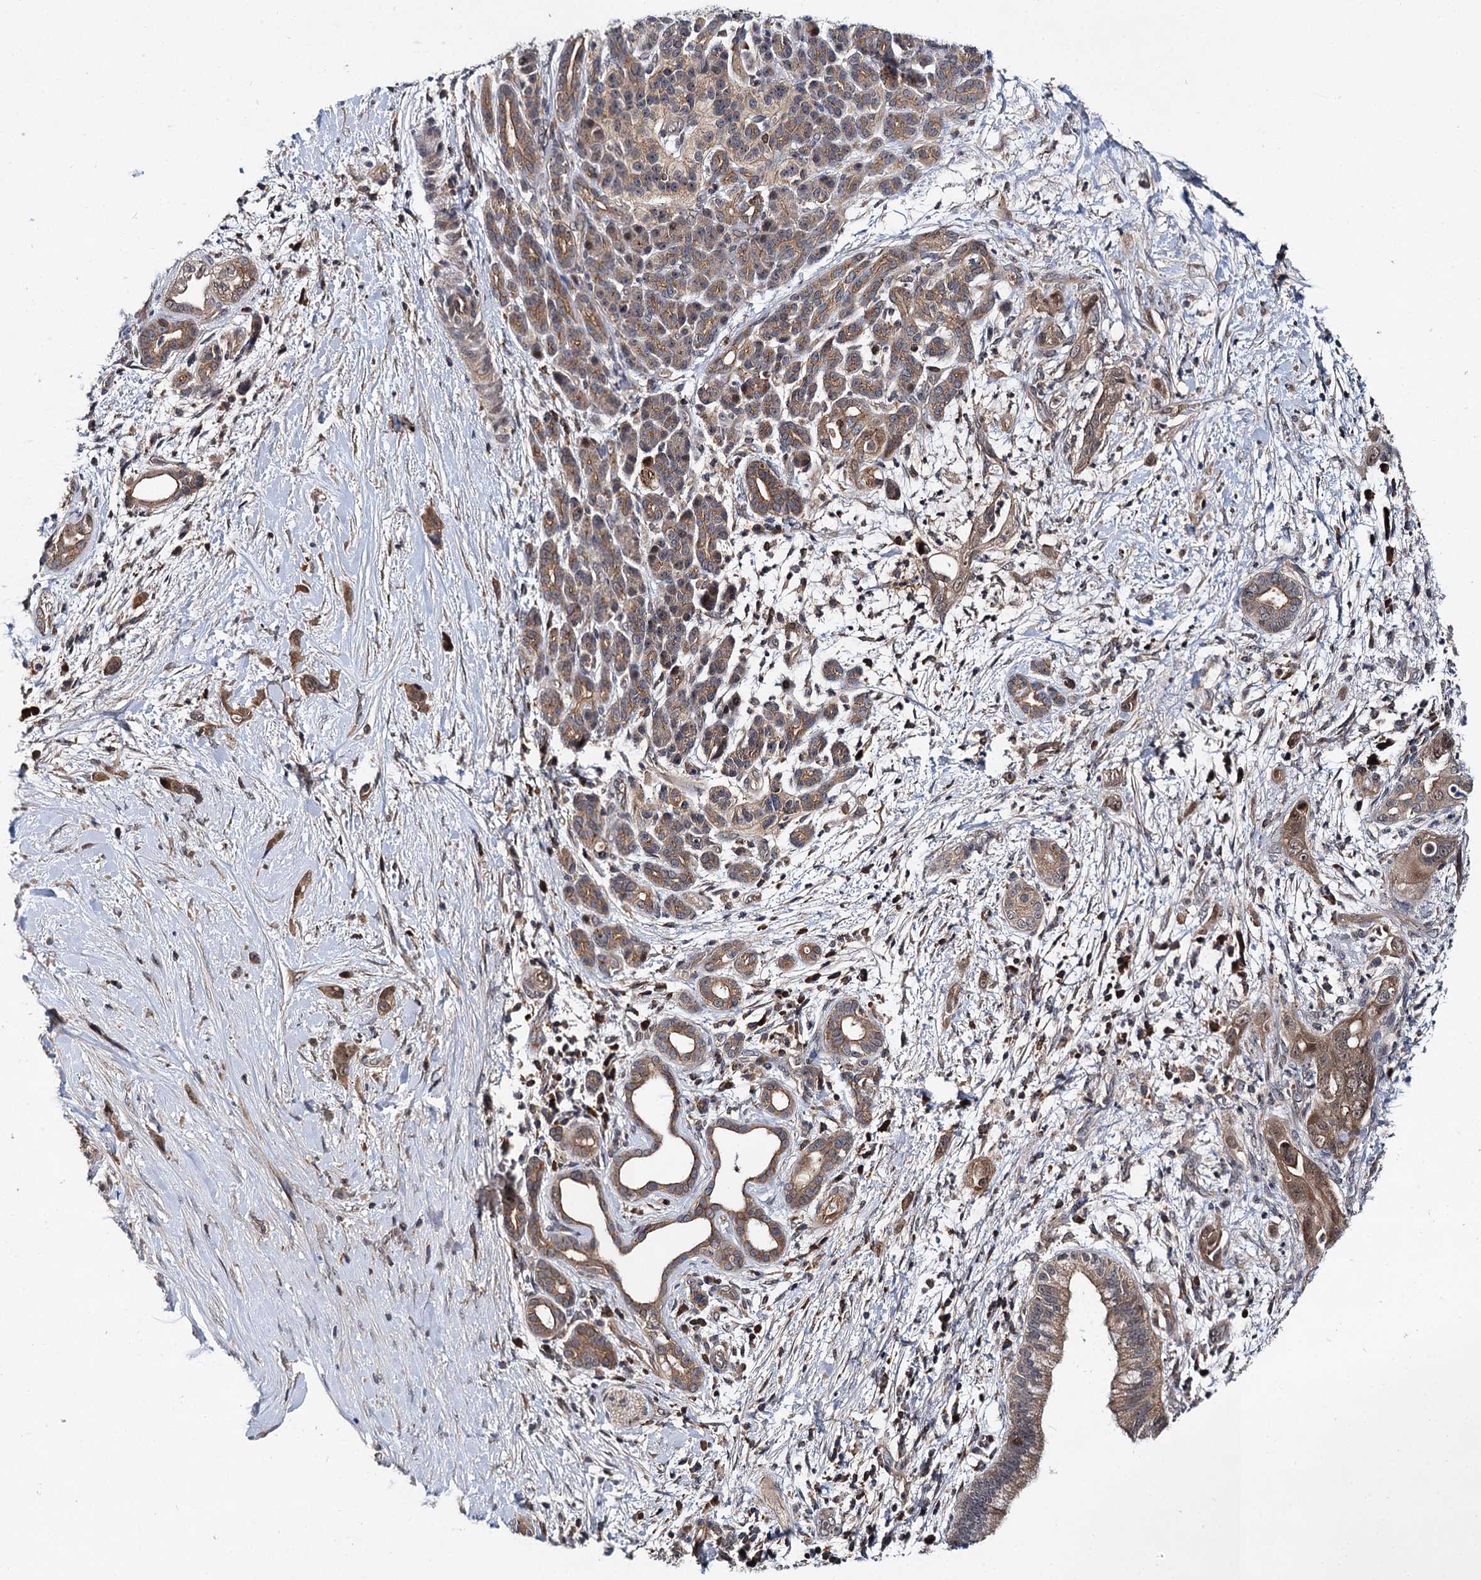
{"staining": {"intensity": "moderate", "quantity": ">75%", "location": "cytoplasmic/membranous"}, "tissue": "pancreatic cancer", "cell_type": "Tumor cells", "image_type": "cancer", "snomed": [{"axis": "morphology", "description": "Adenocarcinoma, NOS"}, {"axis": "topography", "description": "Pancreas"}], "caption": "Approximately >75% of tumor cells in human adenocarcinoma (pancreatic) reveal moderate cytoplasmic/membranous protein expression as visualized by brown immunohistochemical staining.", "gene": "ABLIM1", "patient": {"sex": "male", "age": 59}}